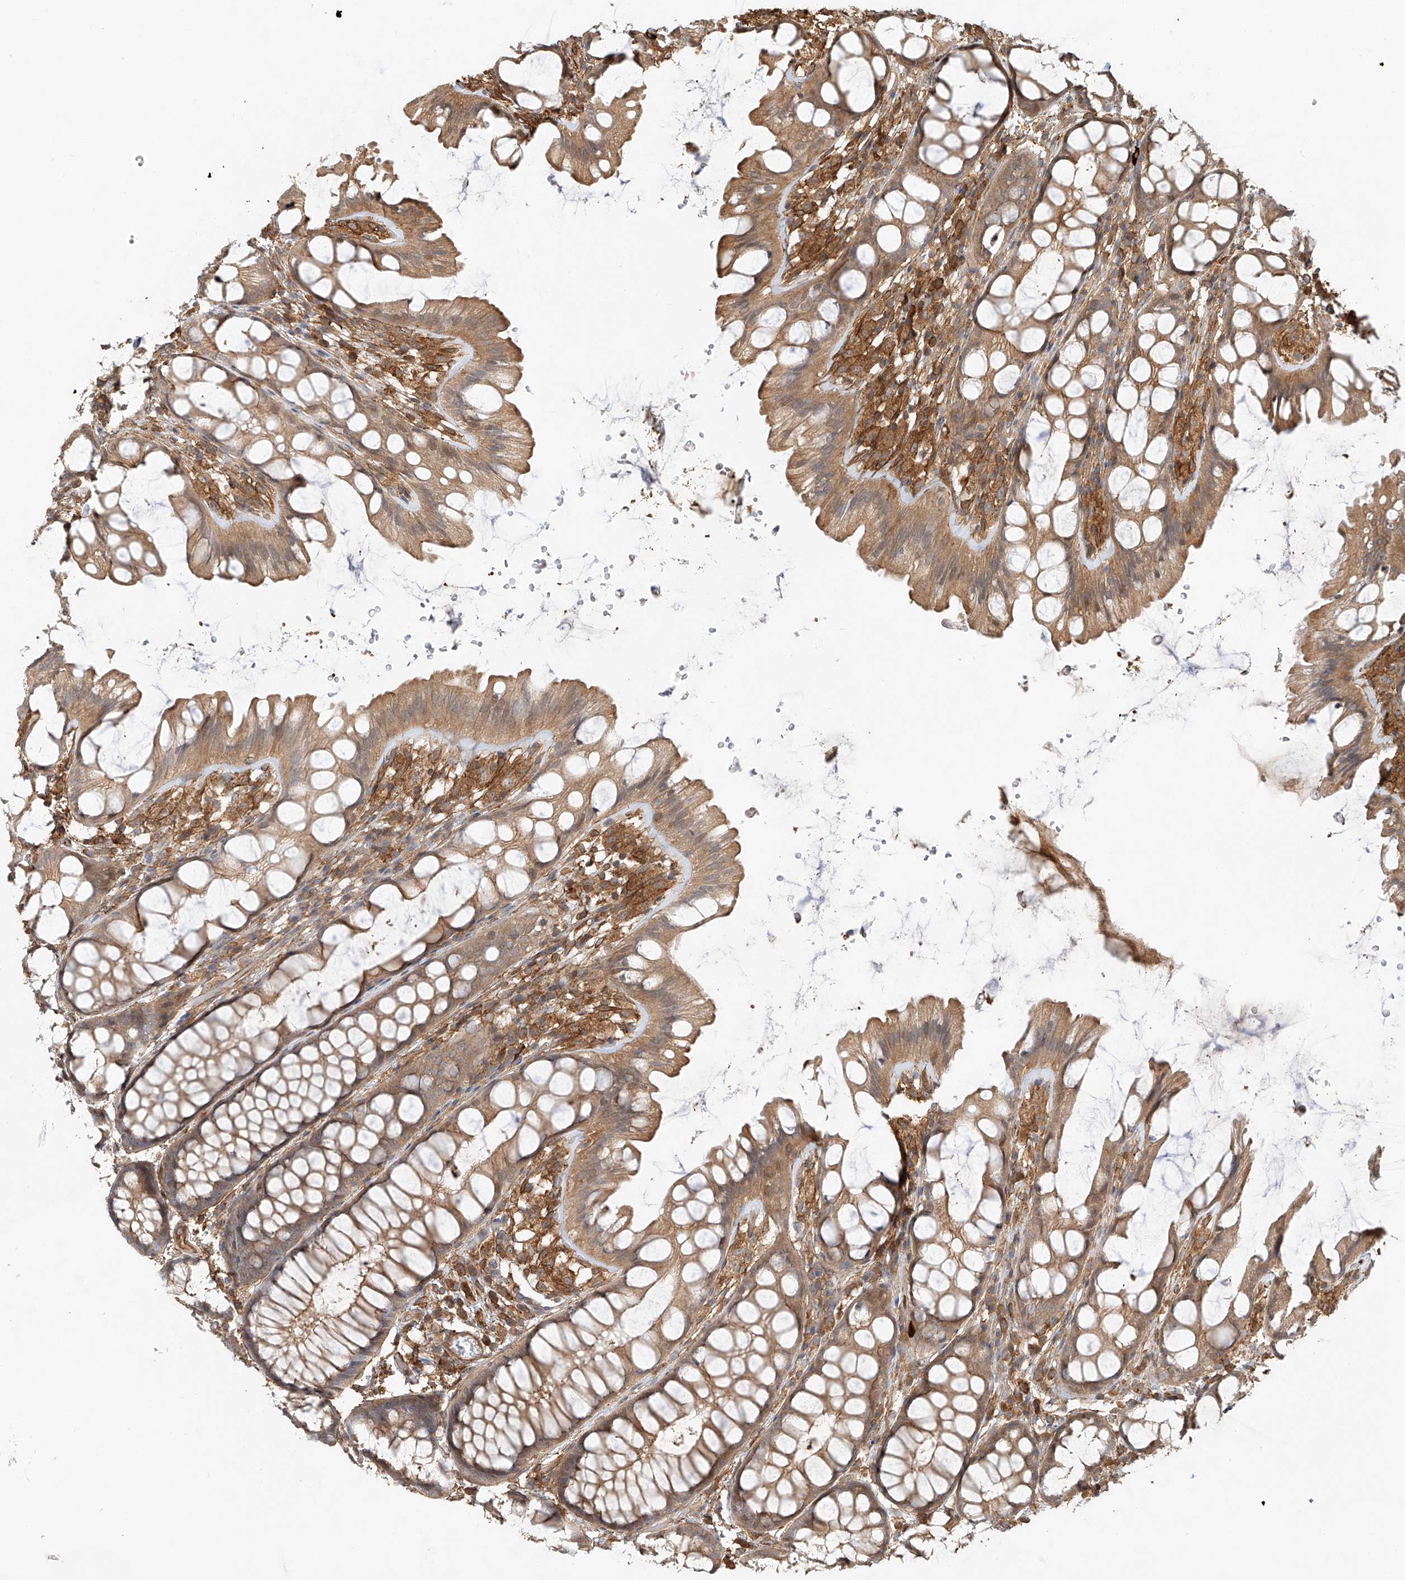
{"staining": {"intensity": "moderate", "quantity": ">75%", "location": "cytoplasmic/membranous"}, "tissue": "colon", "cell_type": "Endothelial cells", "image_type": "normal", "snomed": [{"axis": "morphology", "description": "Normal tissue, NOS"}, {"axis": "topography", "description": "Colon"}], "caption": "This is an image of immunohistochemistry staining of unremarkable colon, which shows moderate expression in the cytoplasmic/membranous of endothelial cells.", "gene": "CSMD3", "patient": {"sex": "male", "age": 47}}